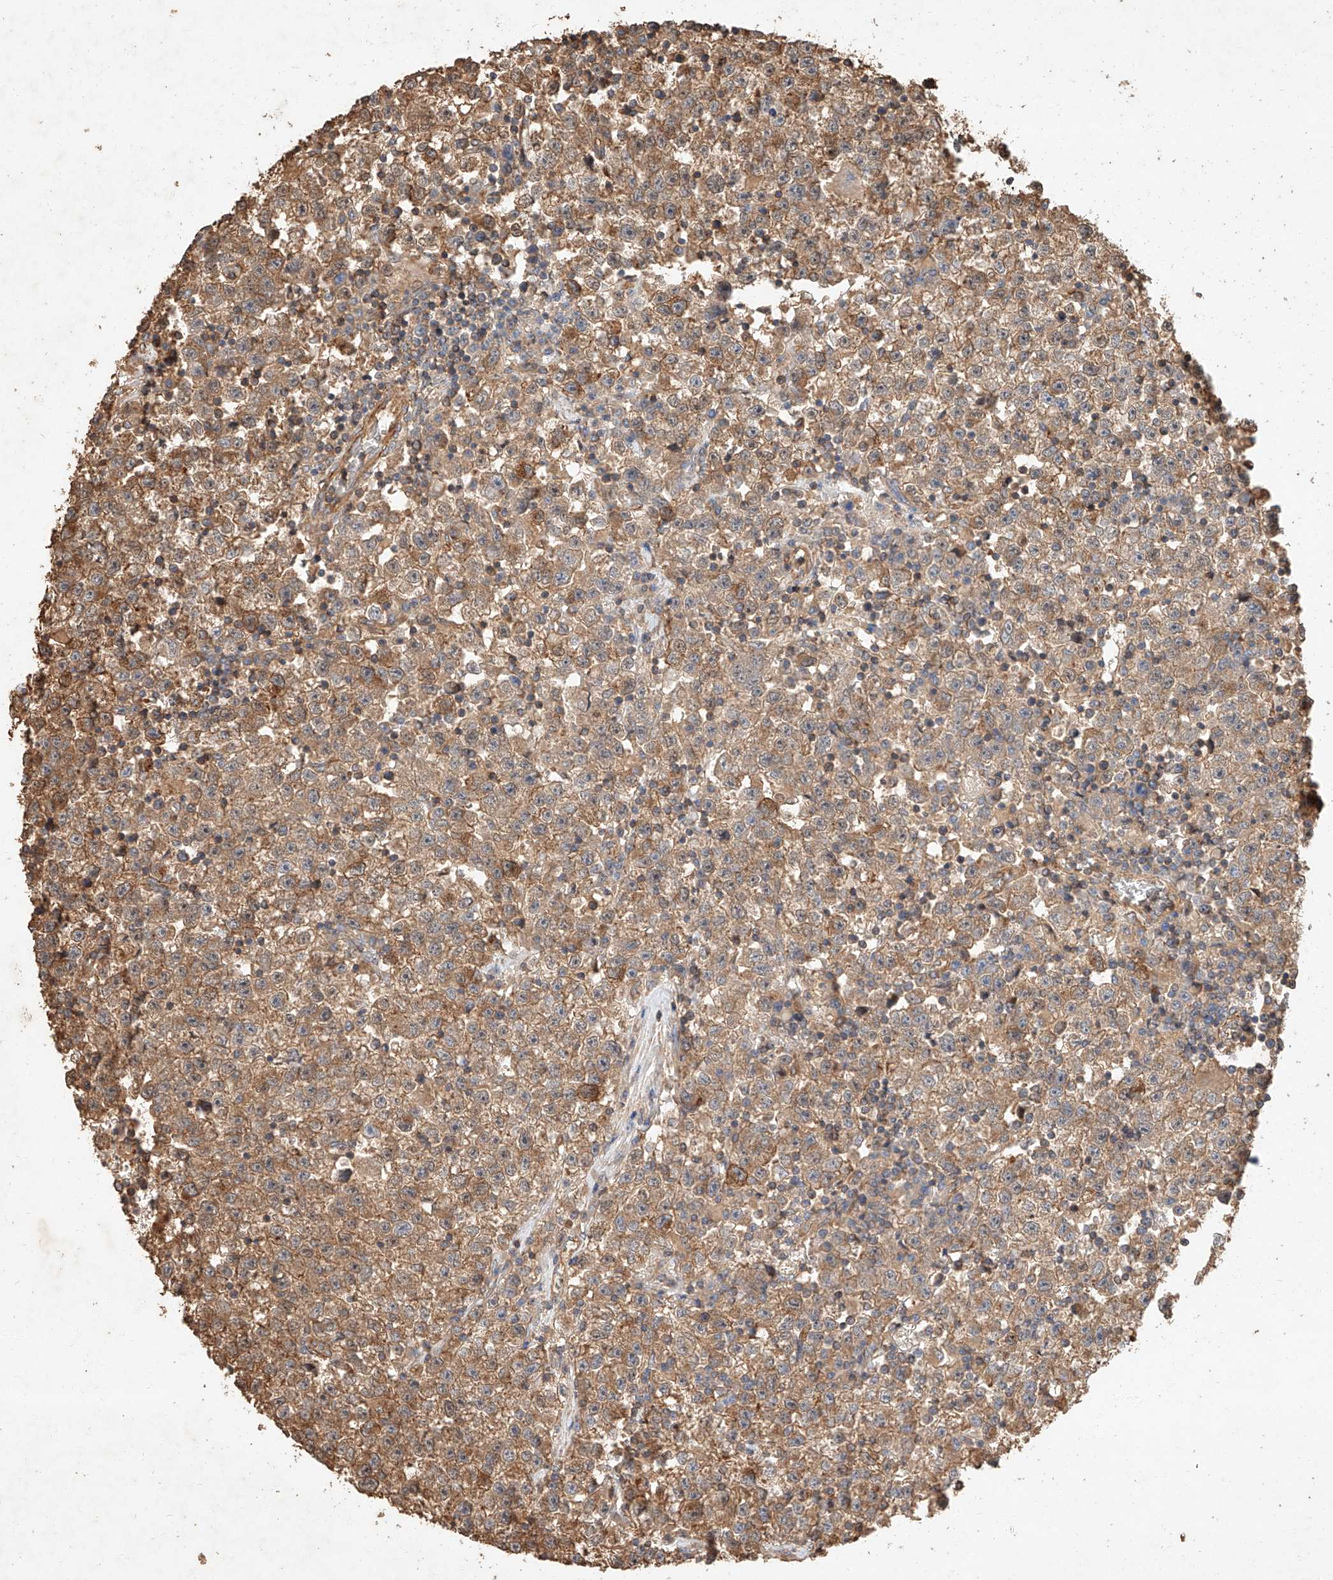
{"staining": {"intensity": "moderate", "quantity": ">75%", "location": "cytoplasmic/membranous"}, "tissue": "testis cancer", "cell_type": "Tumor cells", "image_type": "cancer", "snomed": [{"axis": "morphology", "description": "Seminoma, NOS"}, {"axis": "topography", "description": "Testis"}], "caption": "Testis cancer (seminoma) was stained to show a protein in brown. There is medium levels of moderate cytoplasmic/membranous staining in approximately >75% of tumor cells.", "gene": "GHDC", "patient": {"sex": "male", "age": 22}}